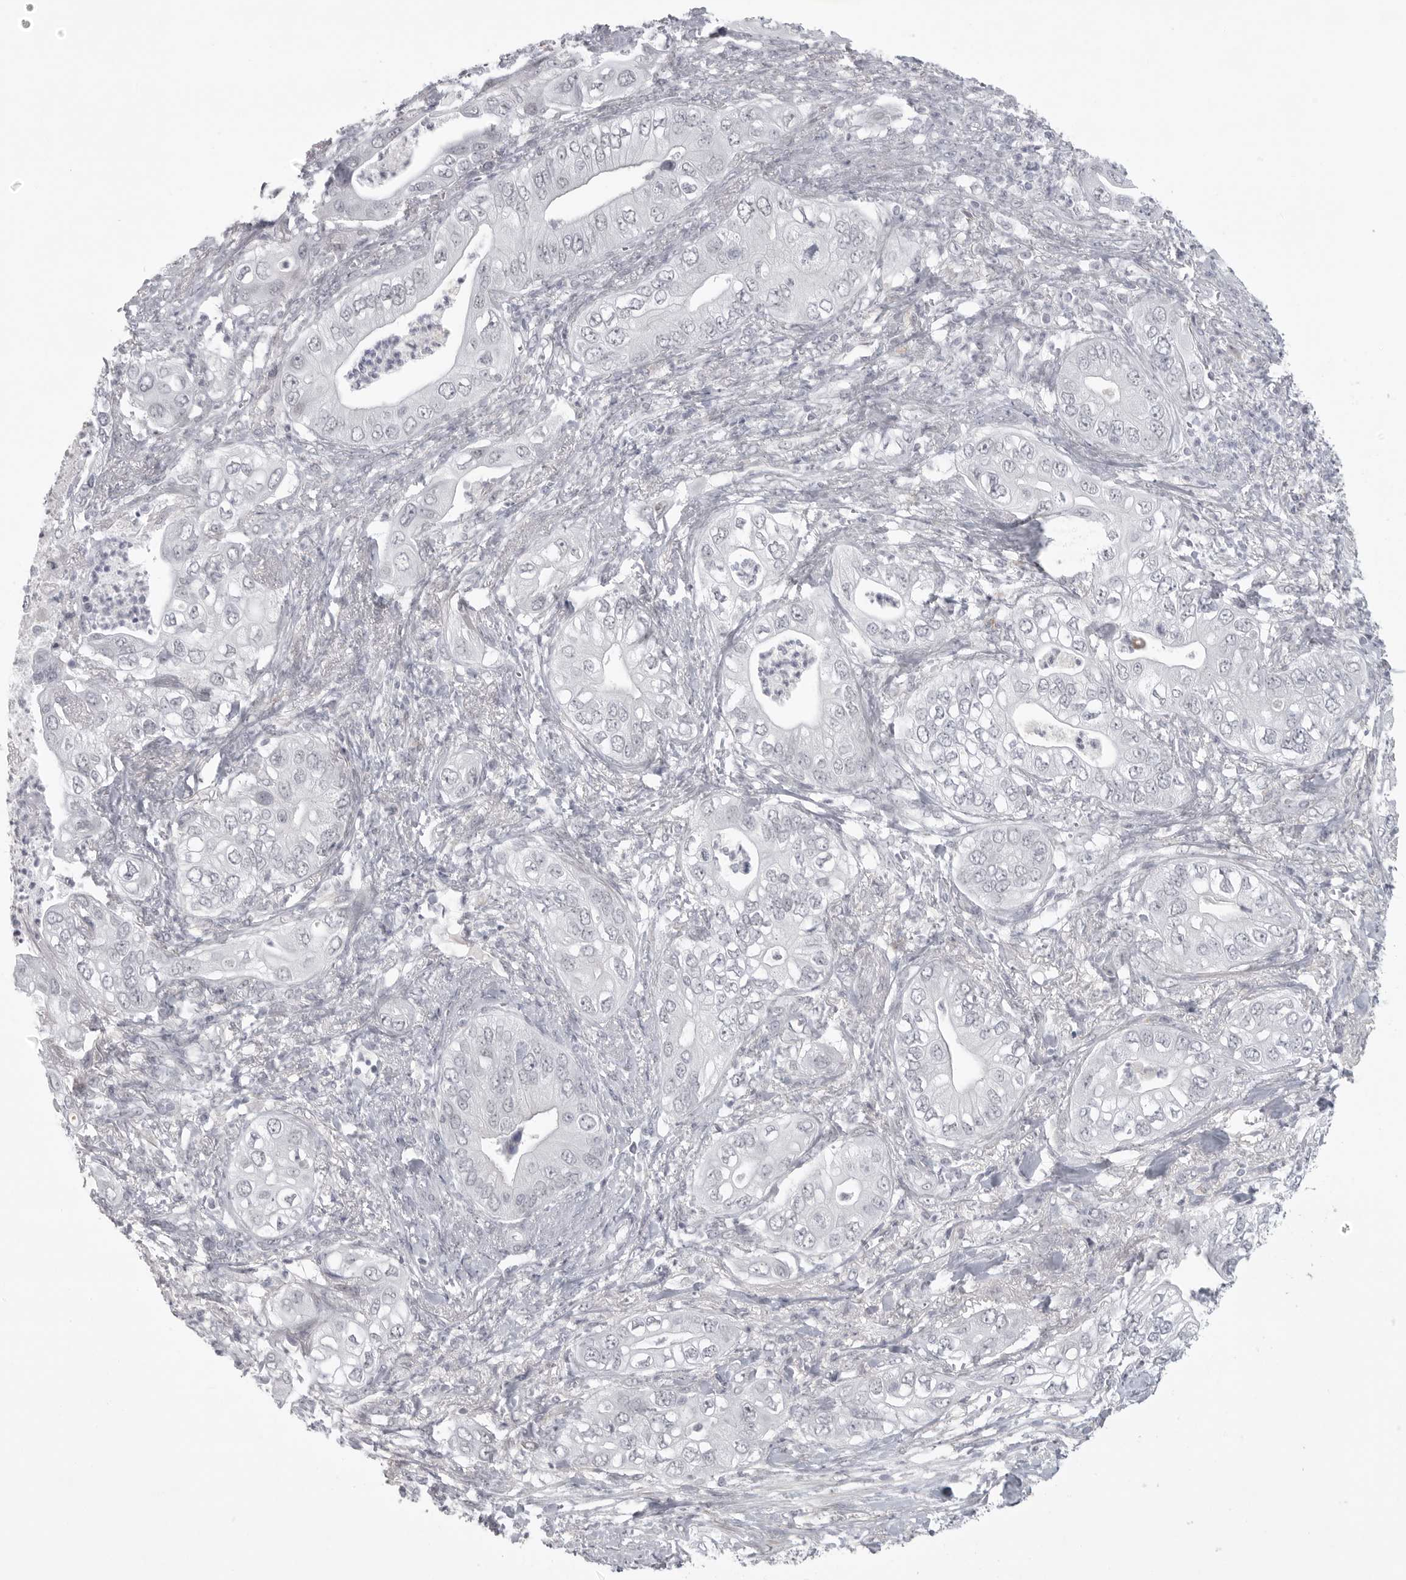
{"staining": {"intensity": "negative", "quantity": "none", "location": "none"}, "tissue": "pancreatic cancer", "cell_type": "Tumor cells", "image_type": "cancer", "snomed": [{"axis": "morphology", "description": "Adenocarcinoma, NOS"}, {"axis": "topography", "description": "Pancreas"}], "caption": "The micrograph shows no staining of tumor cells in pancreatic cancer. (Immunohistochemistry, brightfield microscopy, high magnification).", "gene": "TCTN3", "patient": {"sex": "female", "age": 78}}